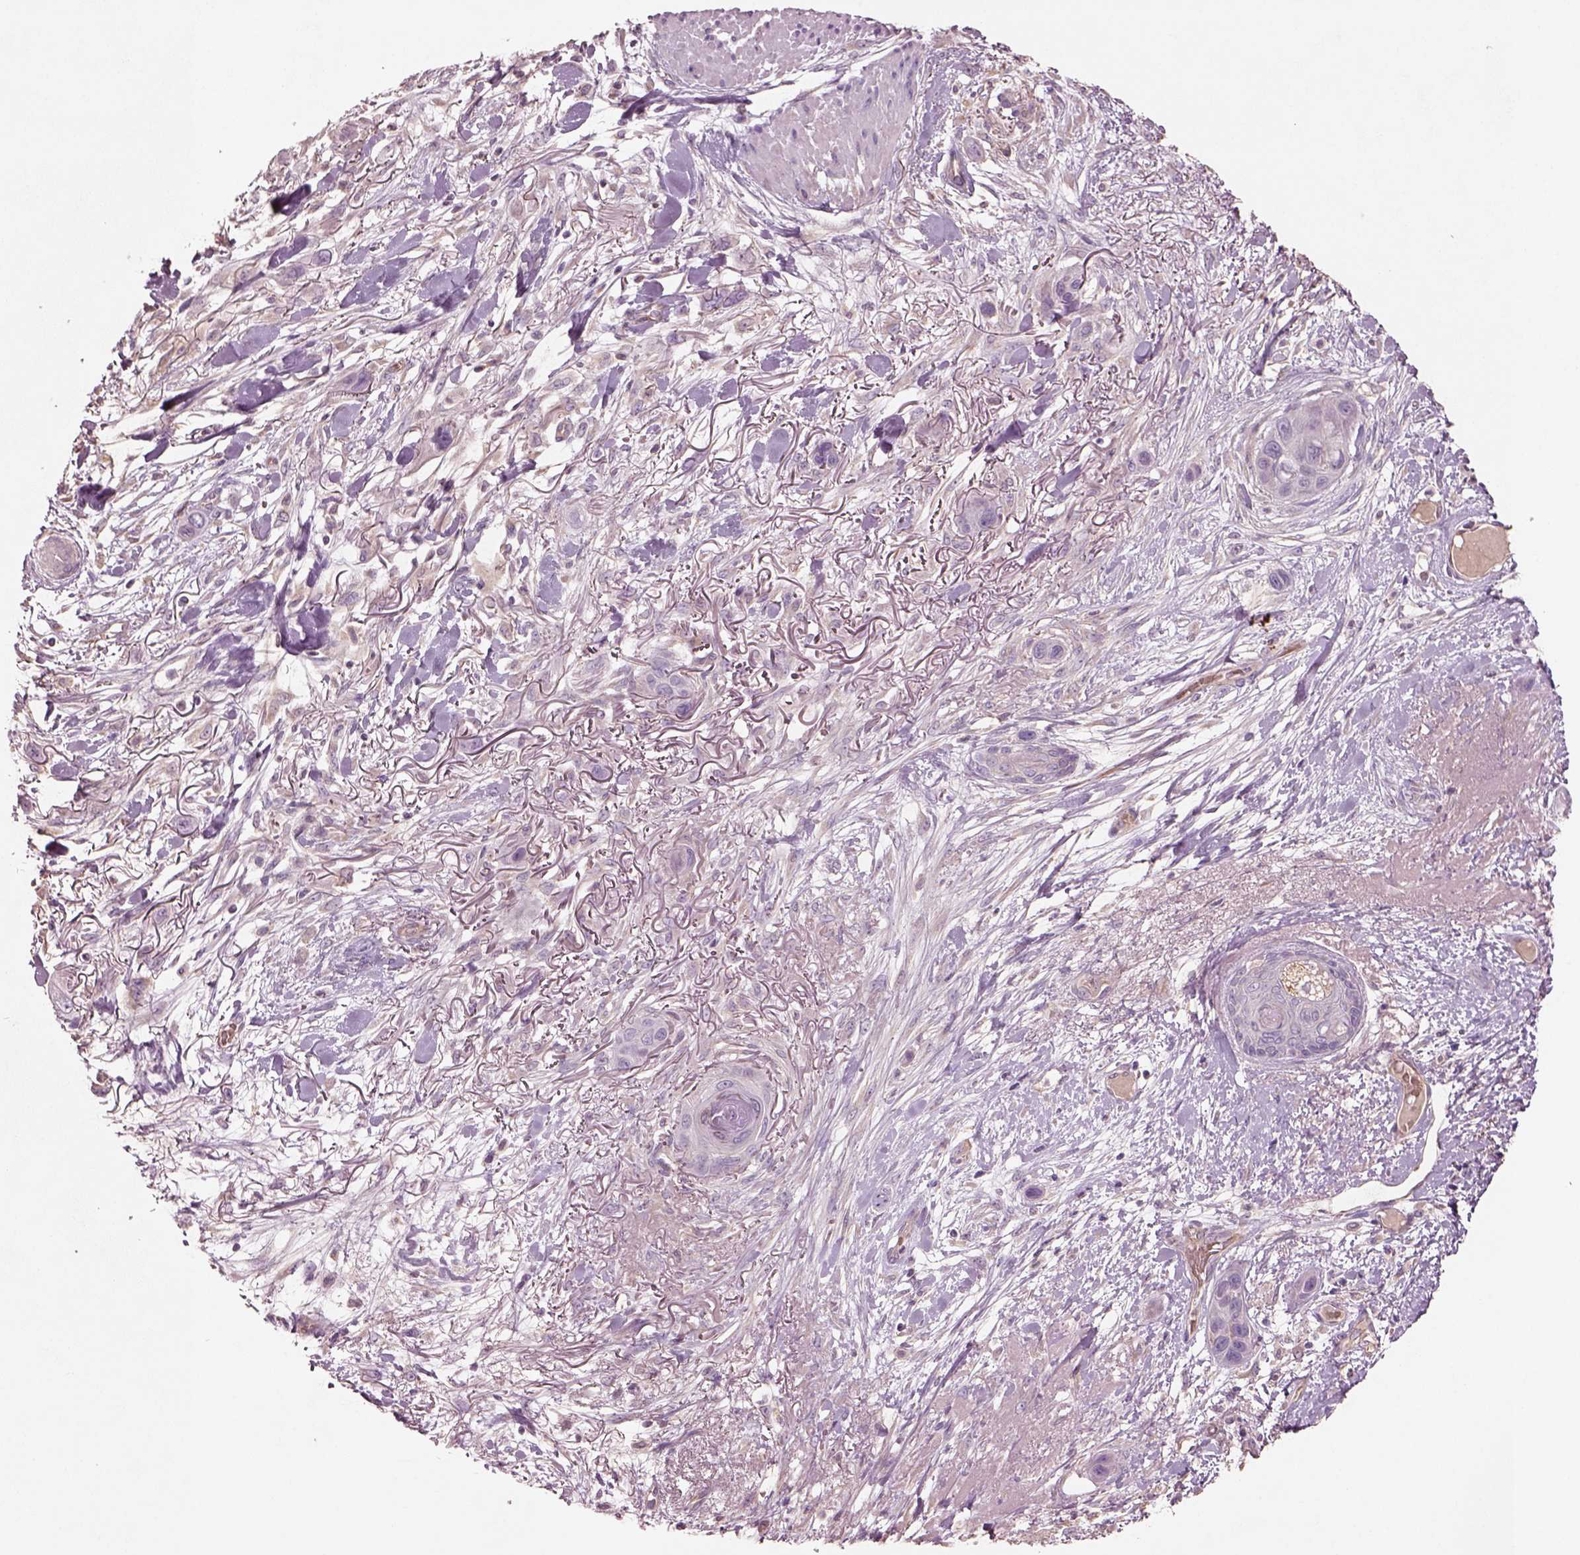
{"staining": {"intensity": "negative", "quantity": "none", "location": "none"}, "tissue": "skin cancer", "cell_type": "Tumor cells", "image_type": "cancer", "snomed": [{"axis": "morphology", "description": "Squamous cell carcinoma, NOS"}, {"axis": "topography", "description": "Skin"}], "caption": "There is no significant positivity in tumor cells of skin squamous cell carcinoma. (Stains: DAB immunohistochemistry with hematoxylin counter stain, Microscopy: brightfield microscopy at high magnification).", "gene": "DUOXA2", "patient": {"sex": "male", "age": 79}}